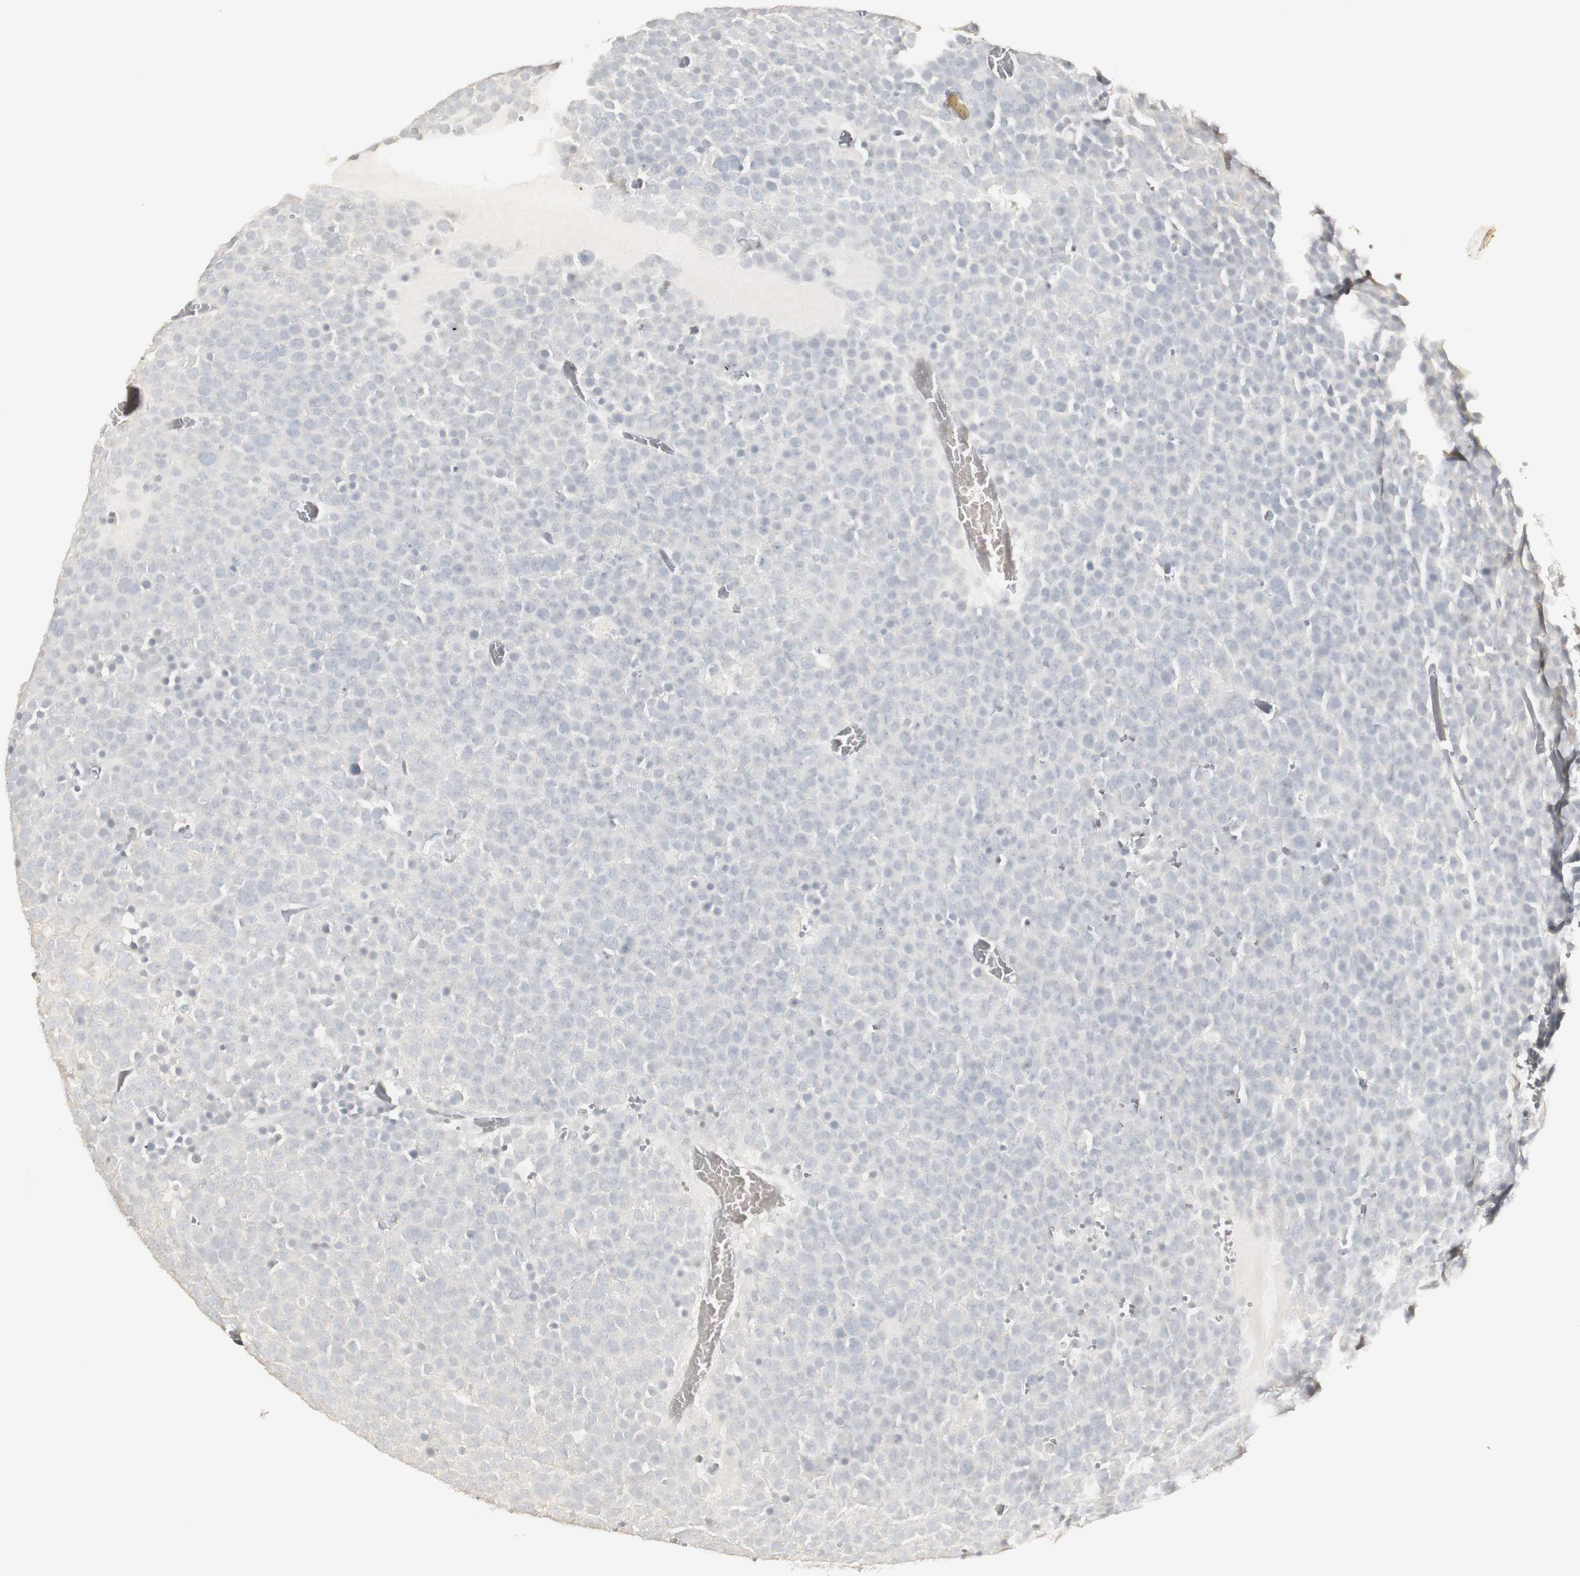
{"staining": {"intensity": "negative", "quantity": "none", "location": "none"}, "tissue": "testis cancer", "cell_type": "Tumor cells", "image_type": "cancer", "snomed": [{"axis": "morphology", "description": "Seminoma, NOS"}, {"axis": "topography", "description": "Testis"}], "caption": "Tumor cells show no significant protein positivity in testis seminoma. (Brightfield microscopy of DAB immunohistochemistry (IHC) at high magnification).", "gene": "DSC2", "patient": {"sex": "male", "age": 71}}